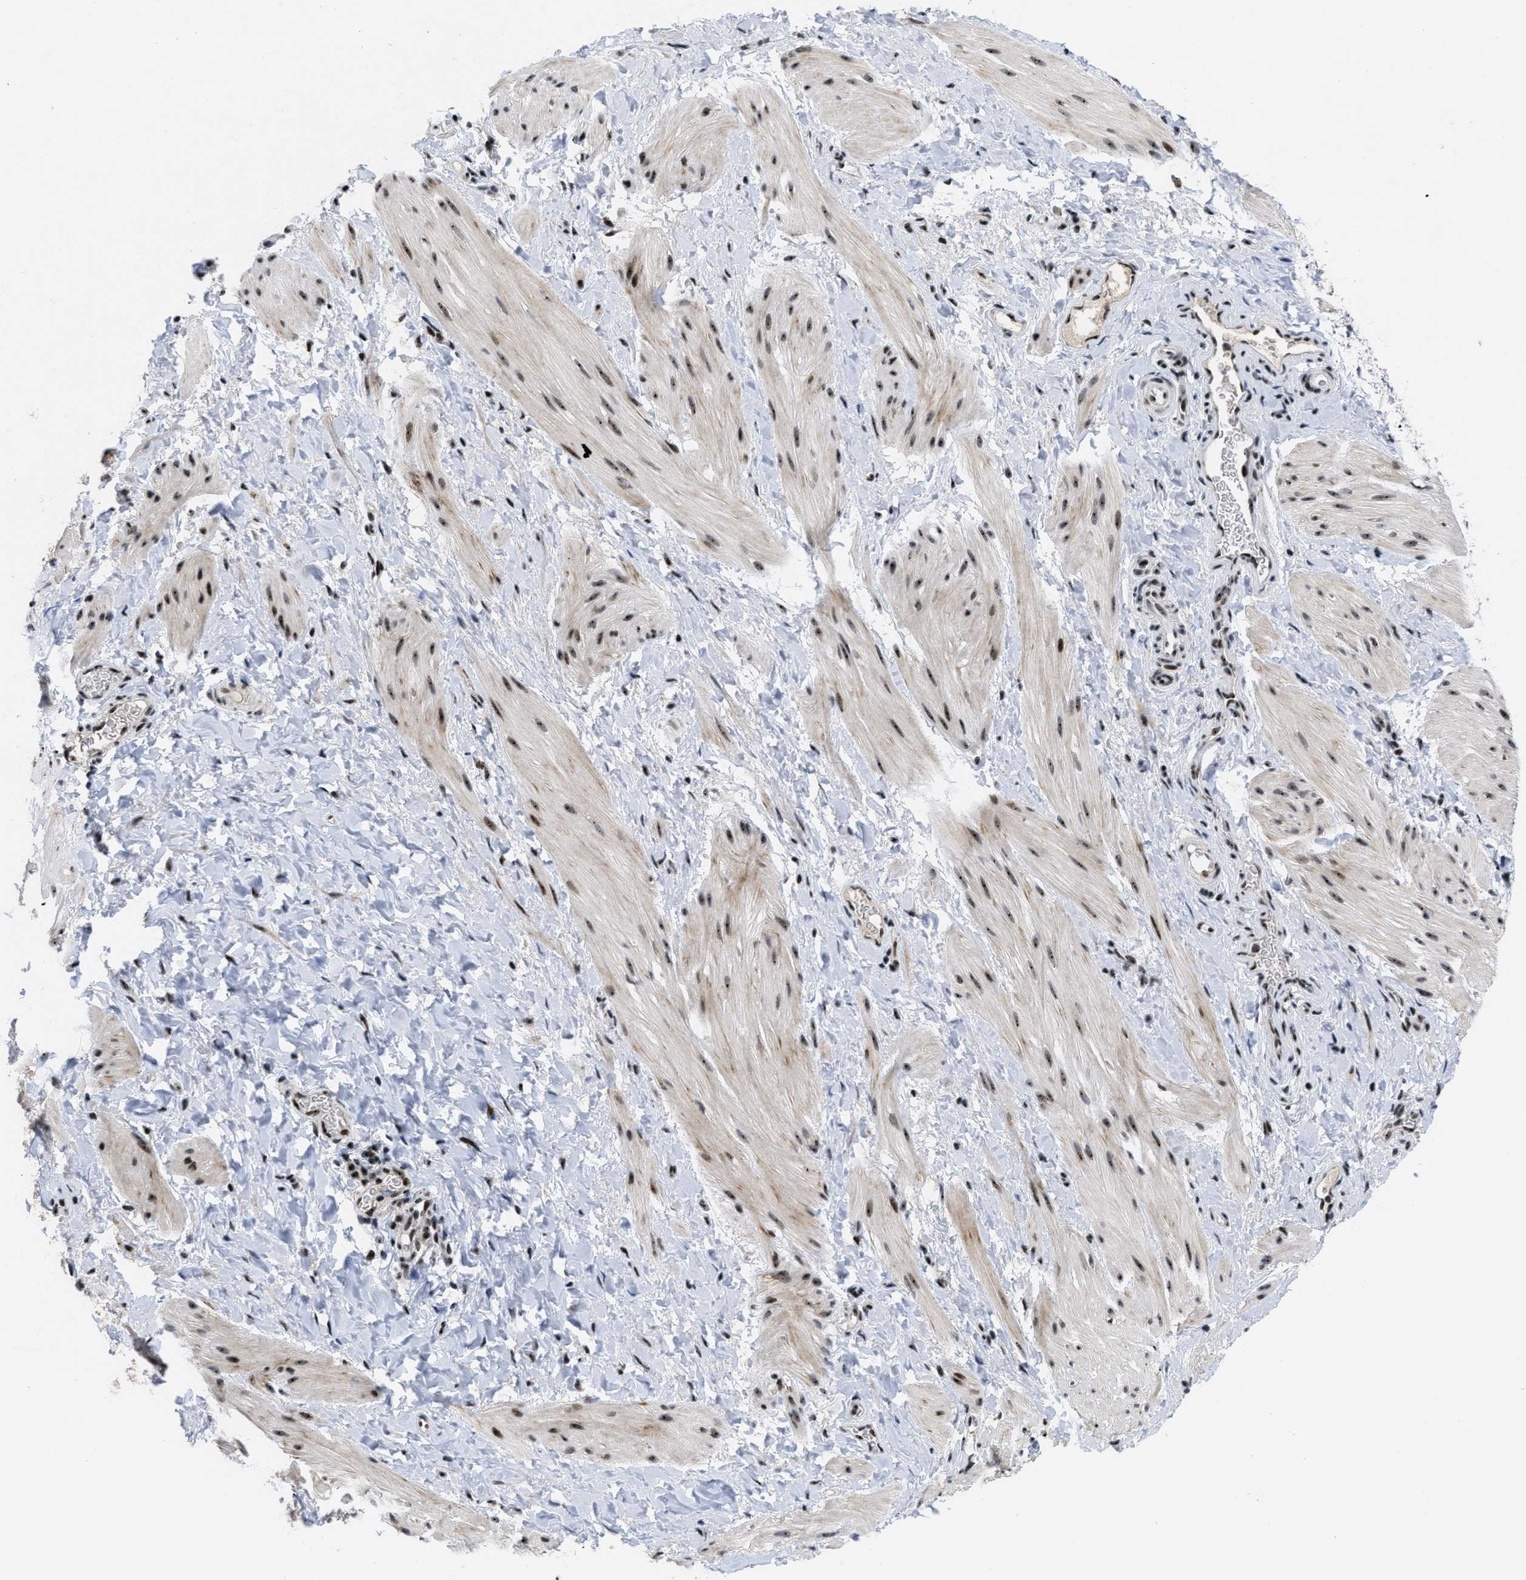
{"staining": {"intensity": "weak", "quantity": "25%-75%", "location": "cytoplasmic/membranous,nuclear"}, "tissue": "smooth muscle", "cell_type": "Smooth muscle cells", "image_type": "normal", "snomed": [{"axis": "morphology", "description": "Normal tissue, NOS"}, {"axis": "topography", "description": "Smooth muscle"}], "caption": "Smooth muscle cells show weak cytoplasmic/membranous,nuclear positivity in about 25%-75% of cells in unremarkable smooth muscle. Nuclei are stained in blue.", "gene": "NOP58", "patient": {"sex": "male", "age": 16}}